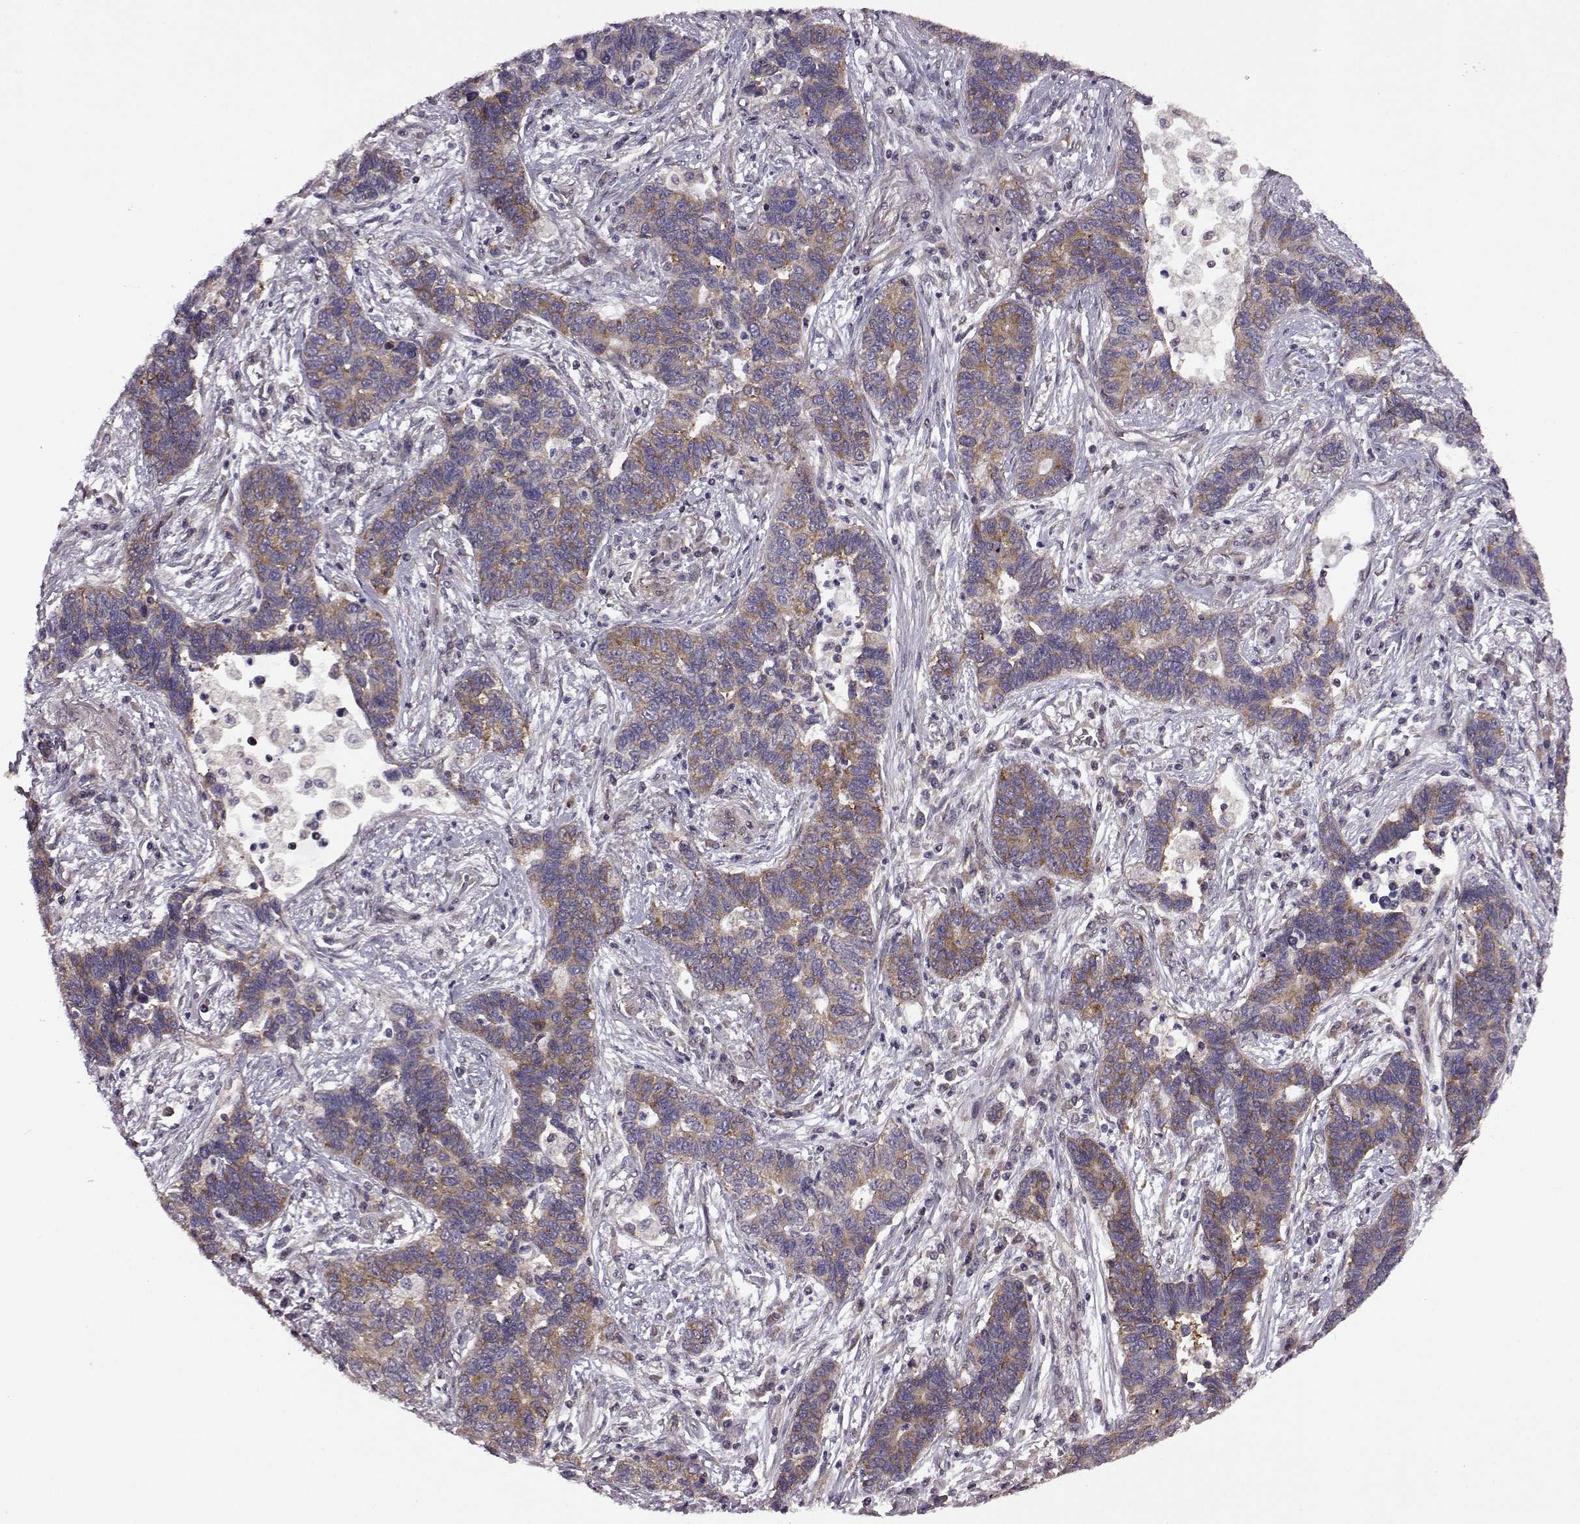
{"staining": {"intensity": "moderate", "quantity": ">75%", "location": "cytoplasmic/membranous"}, "tissue": "lung cancer", "cell_type": "Tumor cells", "image_type": "cancer", "snomed": [{"axis": "morphology", "description": "Adenocarcinoma, NOS"}, {"axis": "topography", "description": "Lung"}], "caption": "Moderate cytoplasmic/membranous positivity for a protein is appreciated in approximately >75% of tumor cells of lung cancer (adenocarcinoma) using IHC.", "gene": "URI1", "patient": {"sex": "female", "age": 57}}